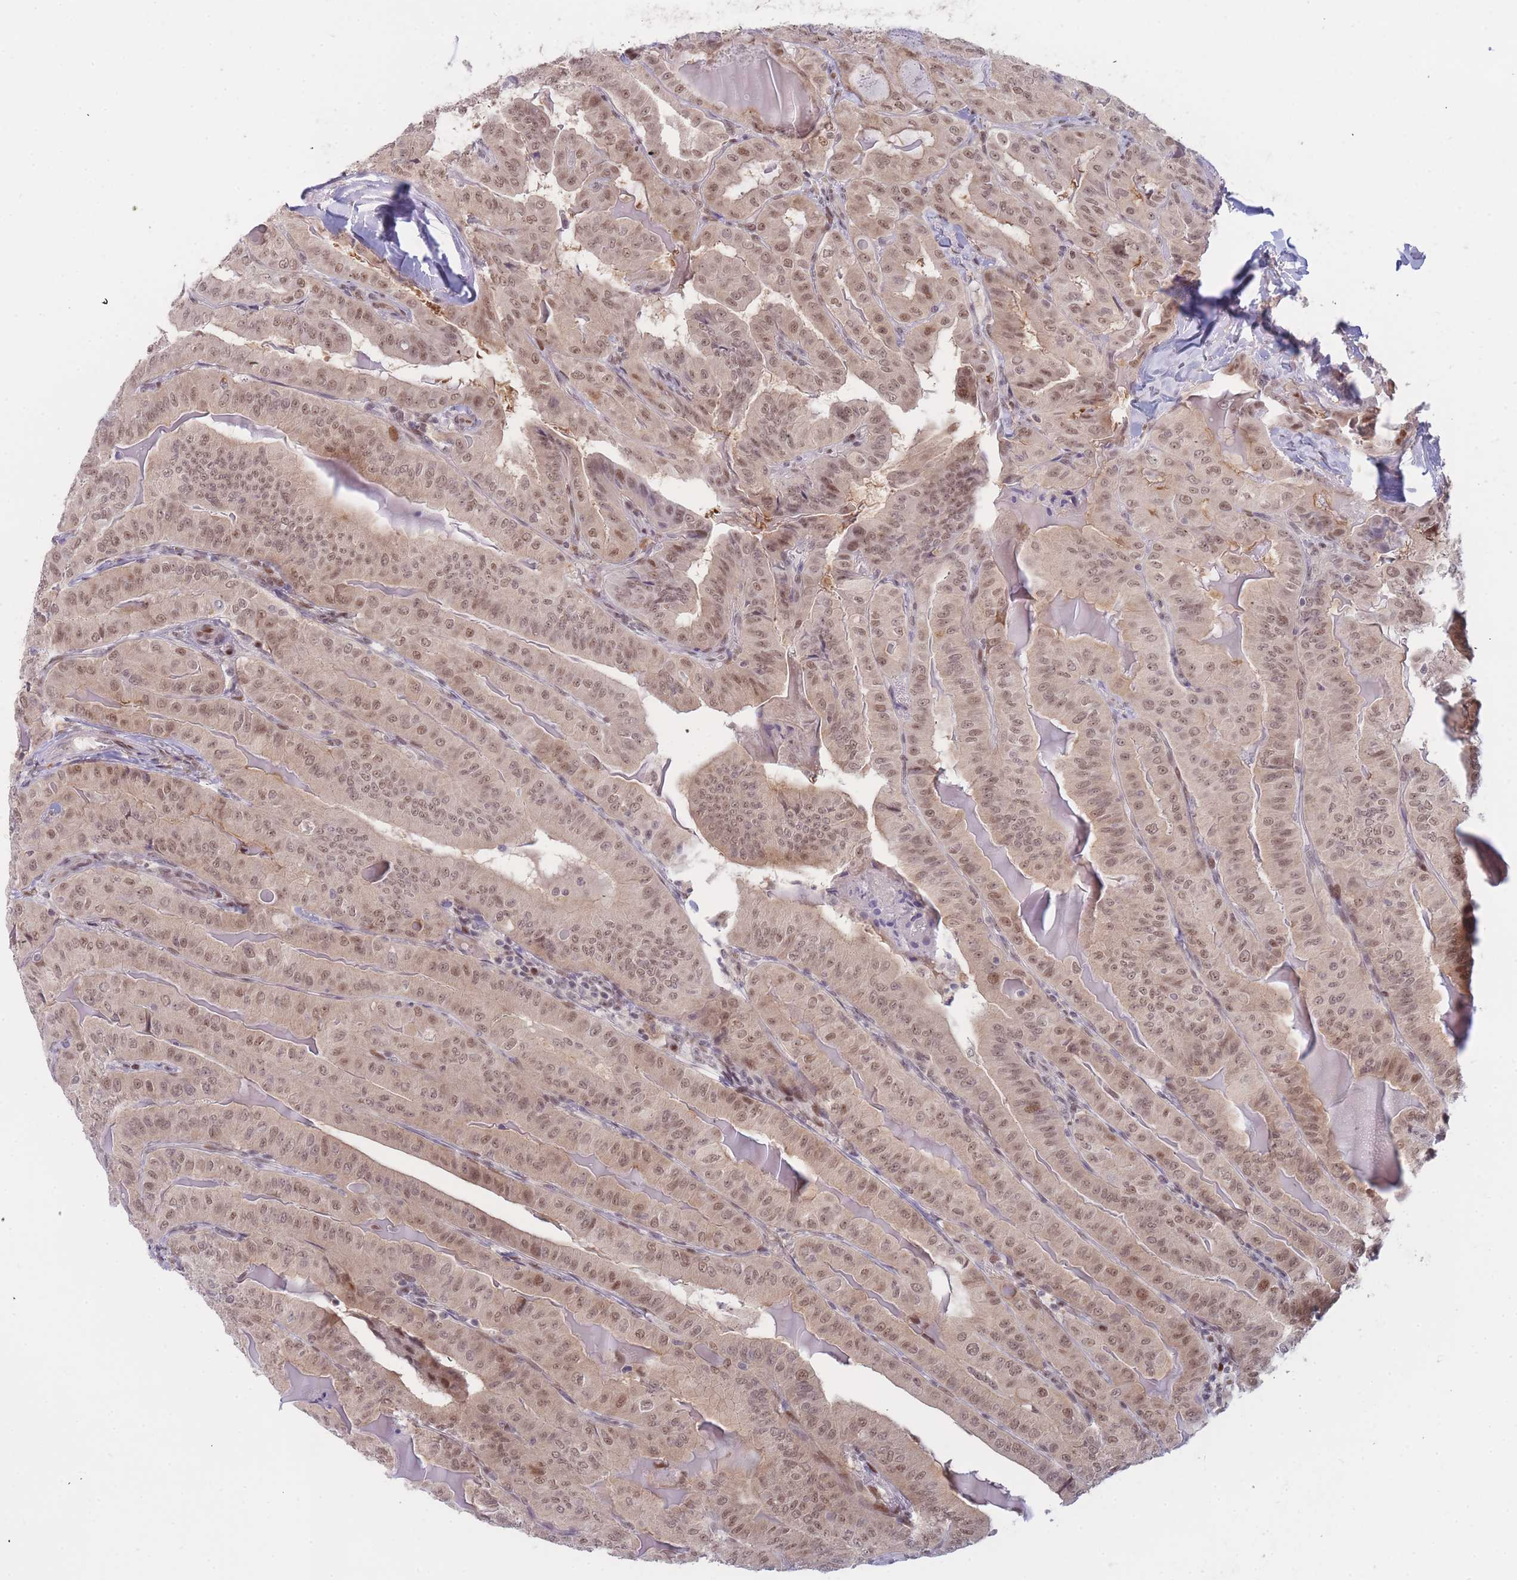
{"staining": {"intensity": "moderate", "quantity": ">75%", "location": "nuclear"}, "tissue": "thyroid cancer", "cell_type": "Tumor cells", "image_type": "cancer", "snomed": [{"axis": "morphology", "description": "Papillary adenocarcinoma, NOS"}, {"axis": "topography", "description": "Thyroid gland"}], "caption": "A high-resolution micrograph shows IHC staining of thyroid cancer (papillary adenocarcinoma), which displays moderate nuclear positivity in about >75% of tumor cells. (IHC, brightfield microscopy, high magnification).", "gene": "DEAF1", "patient": {"sex": "female", "age": 68}}